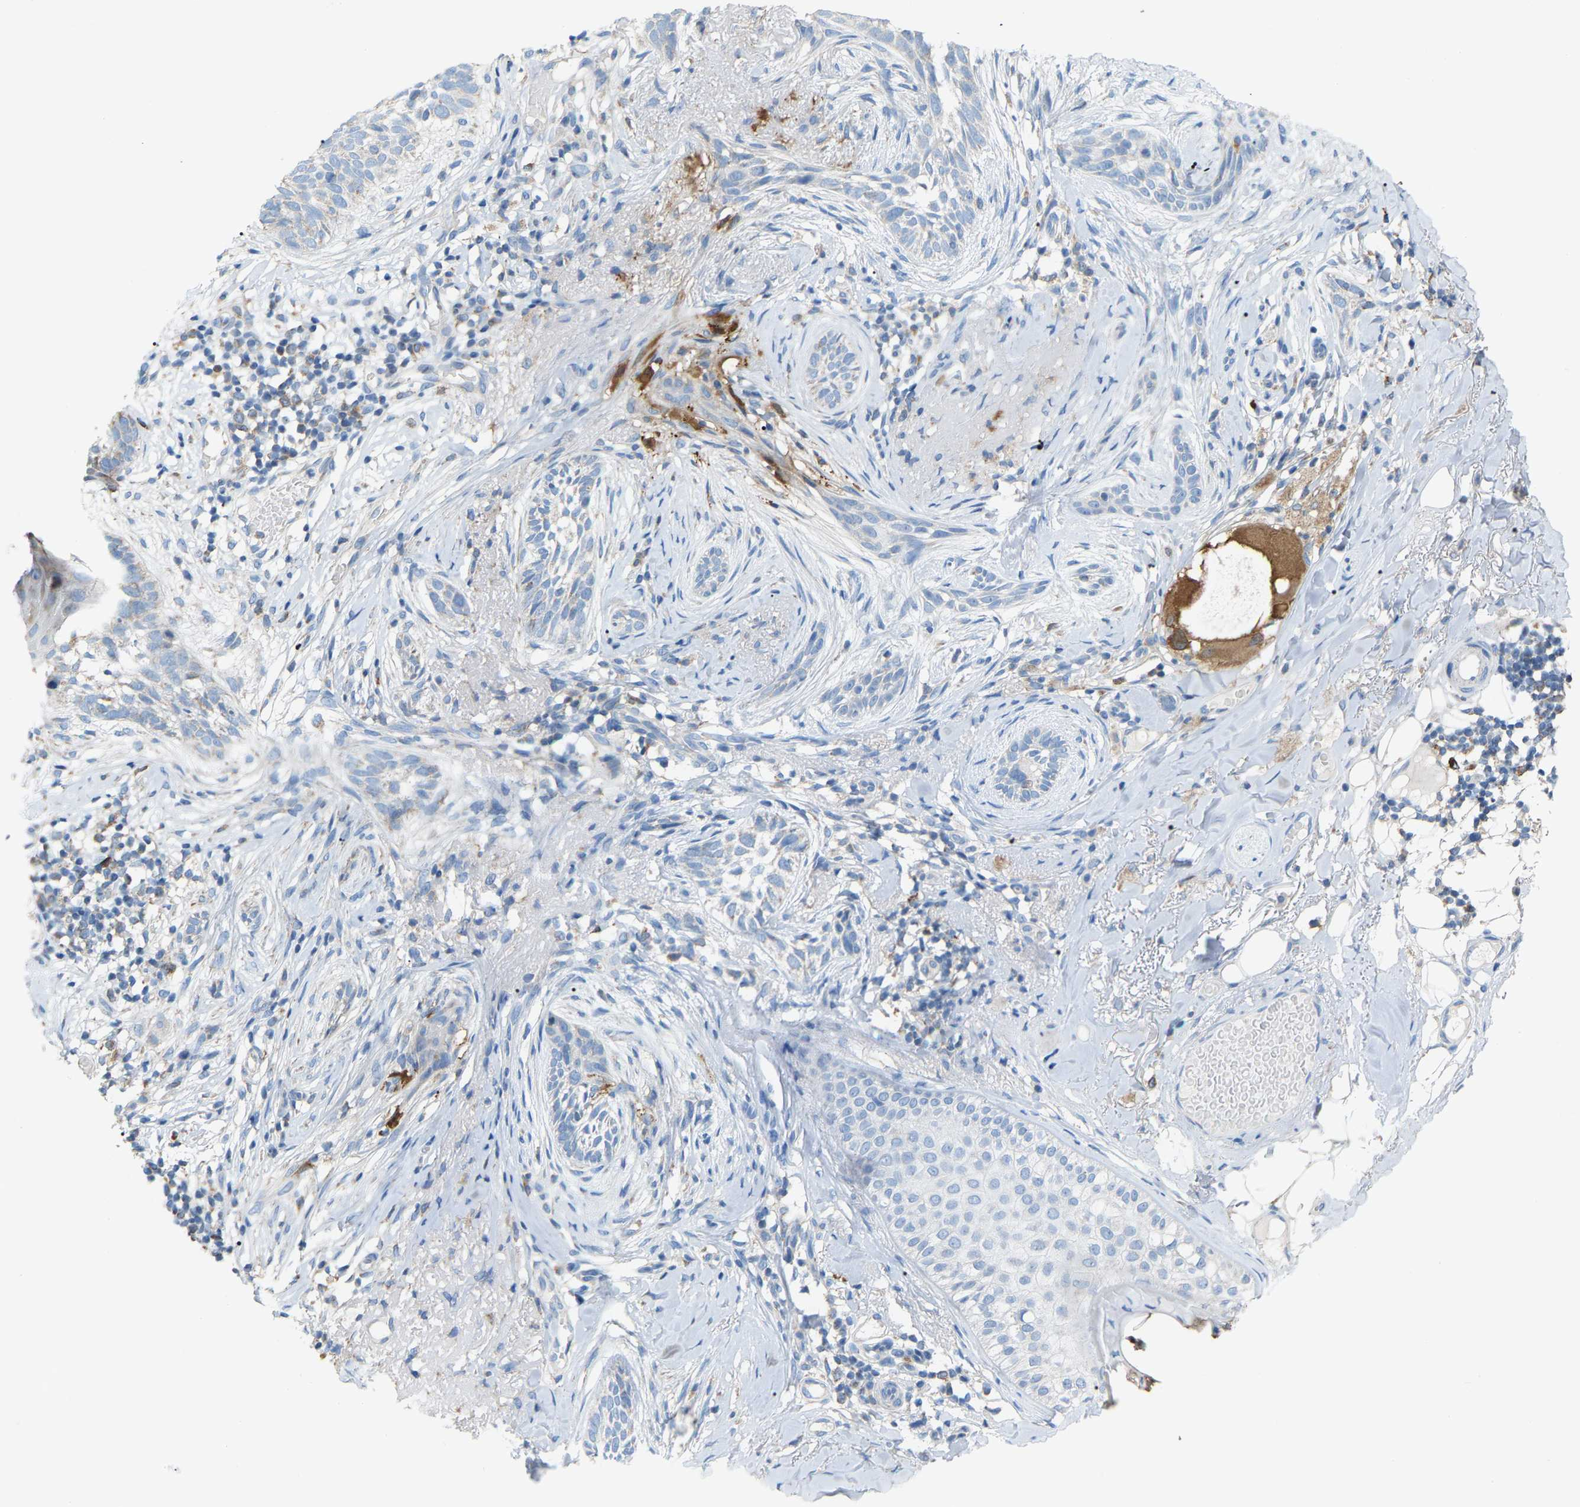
{"staining": {"intensity": "negative", "quantity": "none", "location": "none"}, "tissue": "skin cancer", "cell_type": "Tumor cells", "image_type": "cancer", "snomed": [{"axis": "morphology", "description": "Basal cell carcinoma"}, {"axis": "topography", "description": "Skin"}], "caption": "The histopathology image demonstrates no significant staining in tumor cells of skin cancer.", "gene": "CROT", "patient": {"sex": "female", "age": 88}}